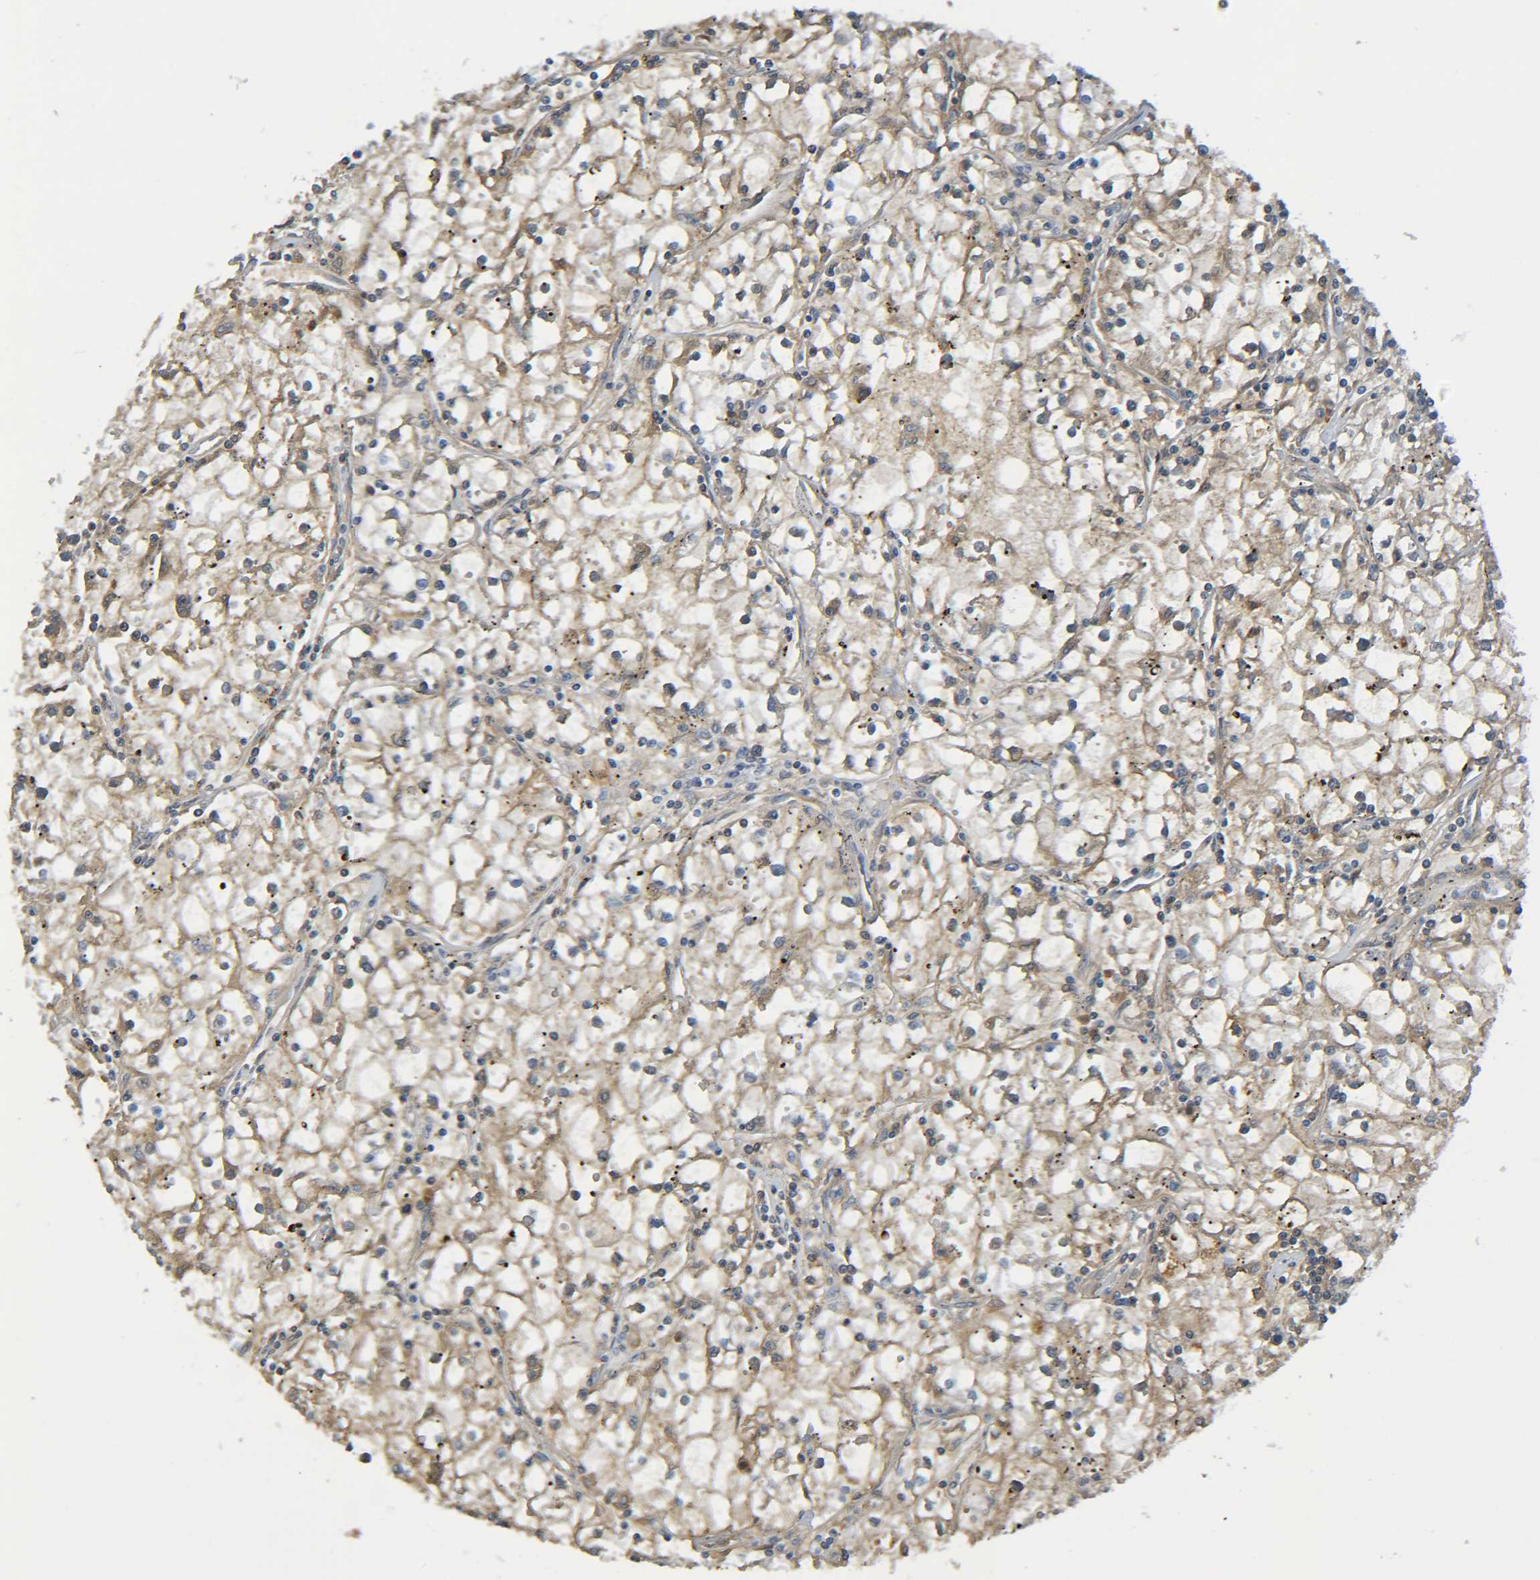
{"staining": {"intensity": "moderate", "quantity": ">75%", "location": "cytoplasmic/membranous"}, "tissue": "renal cancer", "cell_type": "Tumor cells", "image_type": "cancer", "snomed": [{"axis": "morphology", "description": "Adenocarcinoma, NOS"}, {"axis": "topography", "description": "Kidney"}], "caption": "Protein analysis of renal cancer (adenocarcinoma) tissue demonstrates moderate cytoplasmic/membranous expression in about >75% of tumor cells.", "gene": "C1QA", "patient": {"sex": "male", "age": 56}}